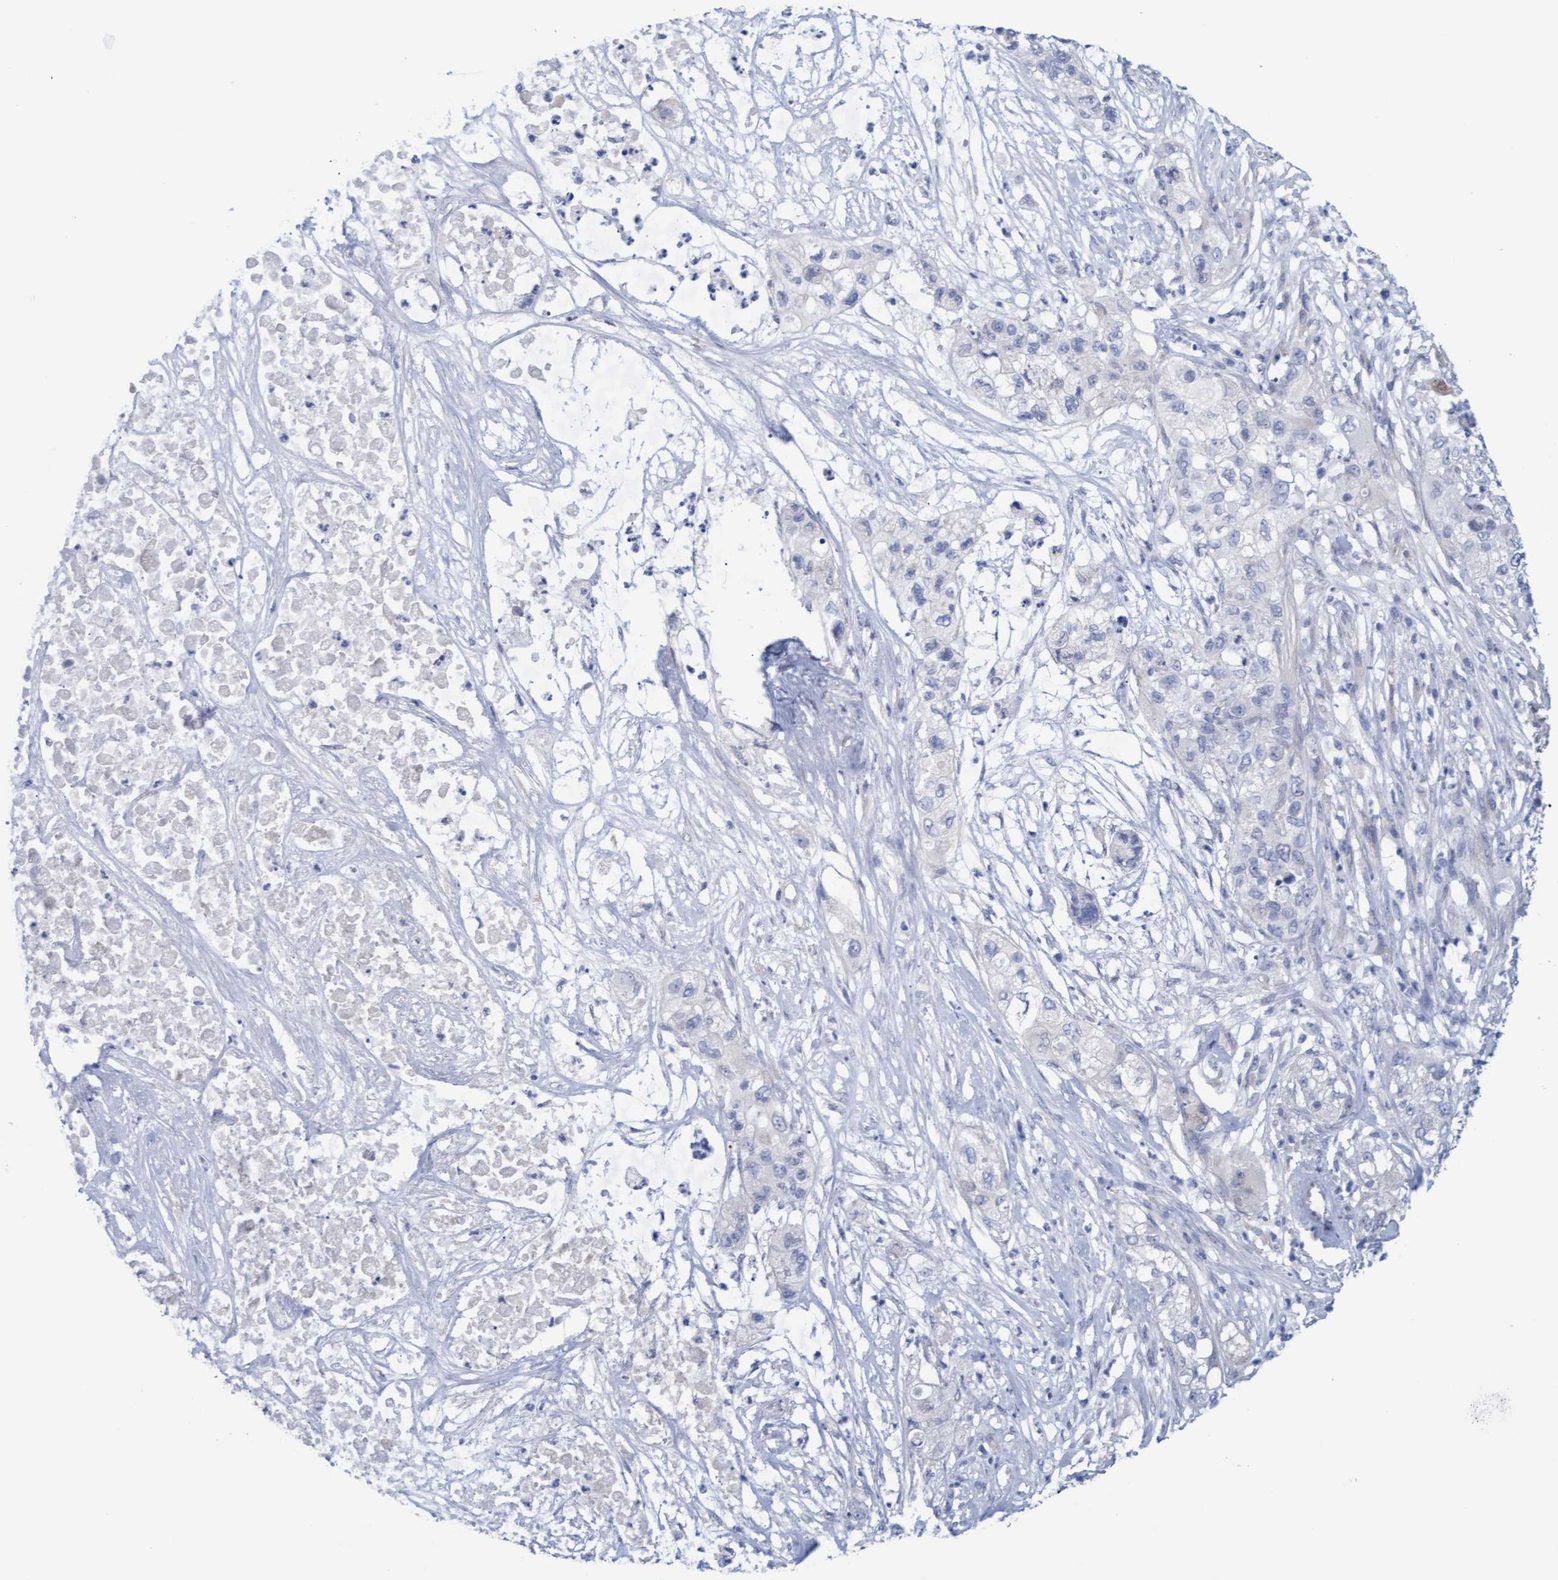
{"staining": {"intensity": "negative", "quantity": "none", "location": "none"}, "tissue": "pancreatic cancer", "cell_type": "Tumor cells", "image_type": "cancer", "snomed": [{"axis": "morphology", "description": "Adenocarcinoma, NOS"}, {"axis": "topography", "description": "Pancreas"}], "caption": "Tumor cells are negative for protein expression in human pancreatic cancer (adenocarcinoma).", "gene": "STXBP1", "patient": {"sex": "female", "age": 78}}